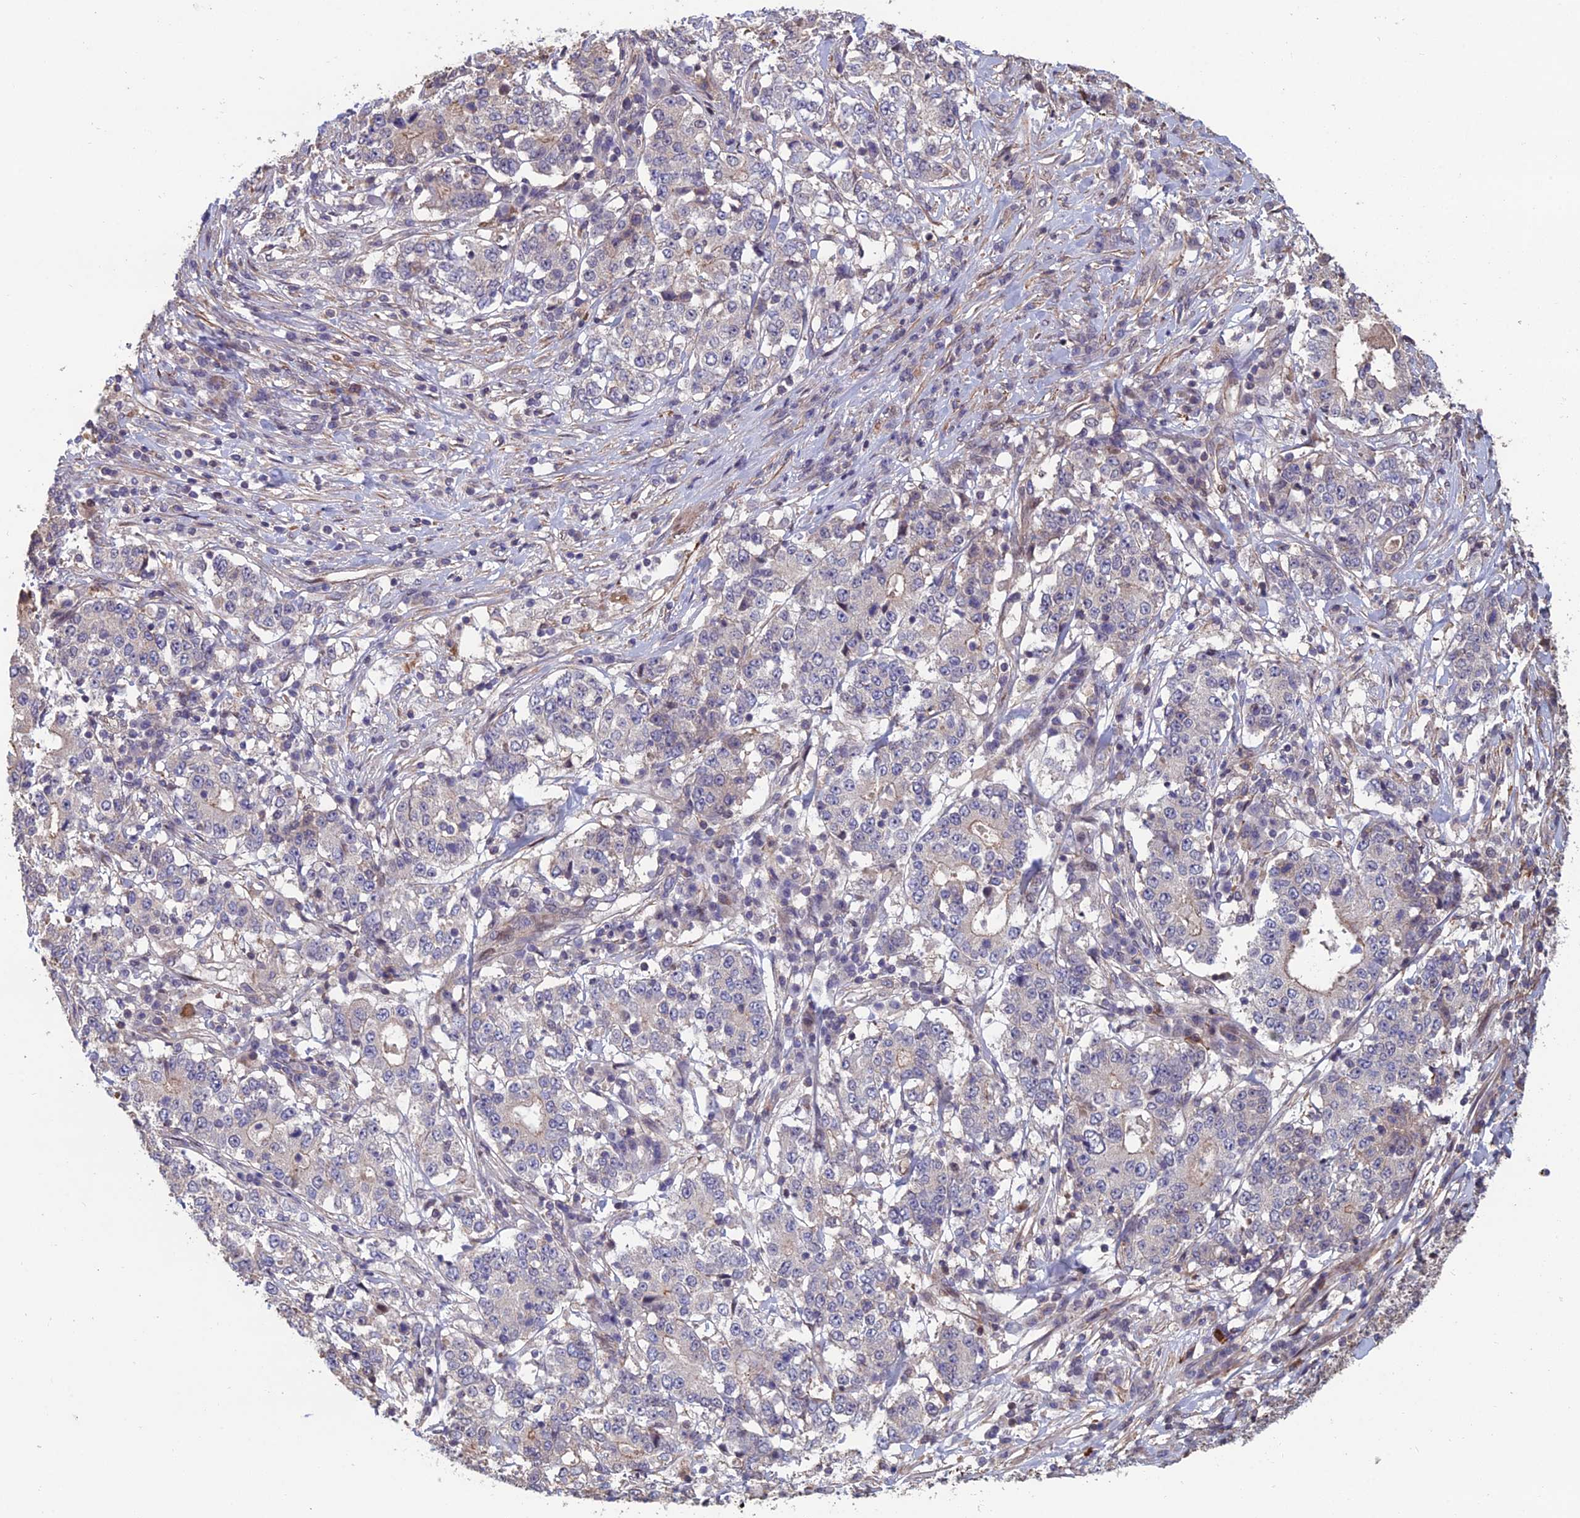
{"staining": {"intensity": "weak", "quantity": "<25%", "location": "cytoplasmic/membranous"}, "tissue": "stomach cancer", "cell_type": "Tumor cells", "image_type": "cancer", "snomed": [{"axis": "morphology", "description": "Adenocarcinoma, NOS"}, {"axis": "topography", "description": "Stomach"}], "caption": "Stomach adenocarcinoma stained for a protein using immunohistochemistry (IHC) reveals no expression tumor cells.", "gene": "CCDC183", "patient": {"sex": "male", "age": 59}}